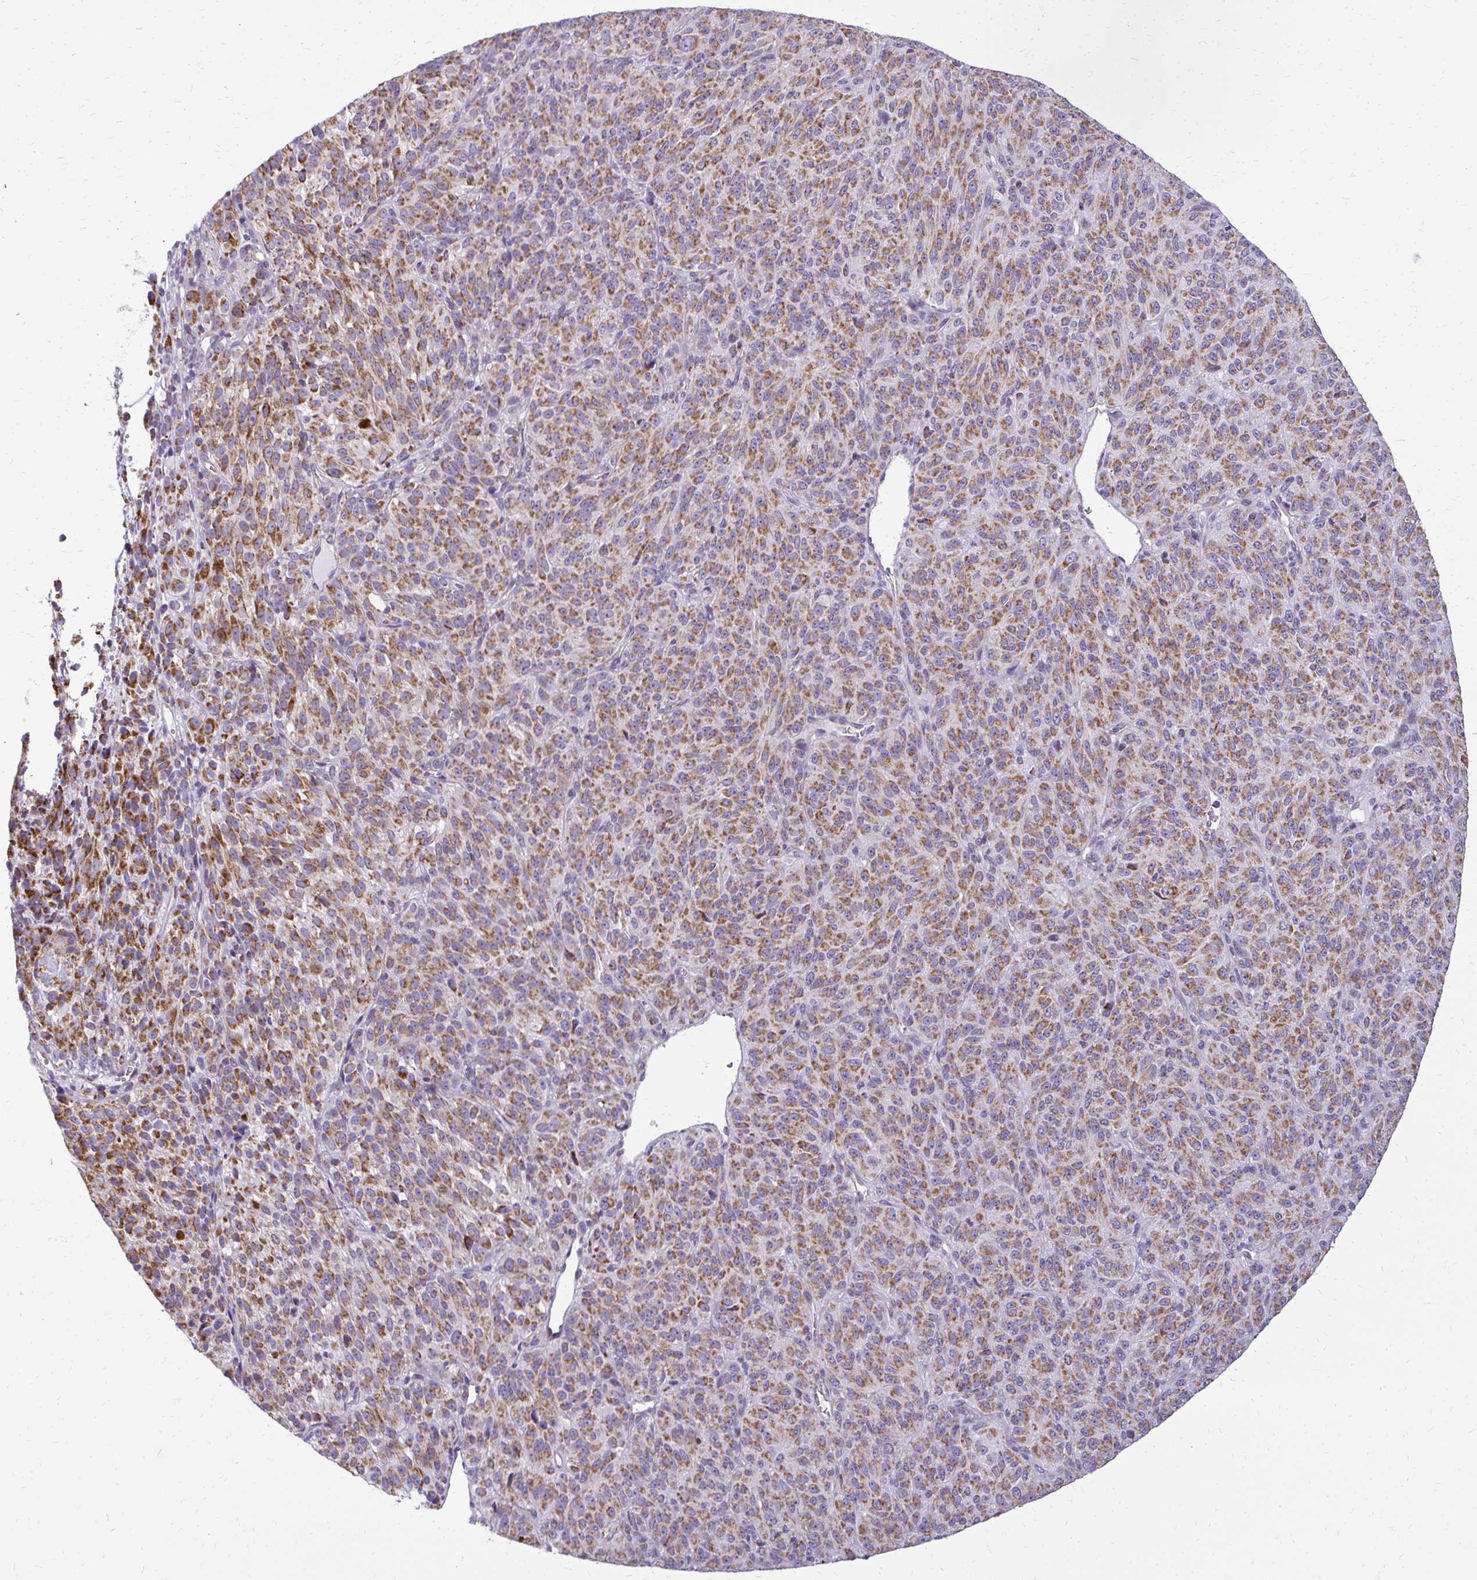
{"staining": {"intensity": "strong", "quantity": ">75%", "location": "cytoplasmic/membranous"}, "tissue": "melanoma", "cell_type": "Tumor cells", "image_type": "cancer", "snomed": [{"axis": "morphology", "description": "Malignant melanoma, Metastatic site"}, {"axis": "topography", "description": "Brain"}], "caption": "A brown stain labels strong cytoplasmic/membranous staining of a protein in human melanoma tumor cells.", "gene": "IFIT1", "patient": {"sex": "female", "age": 56}}